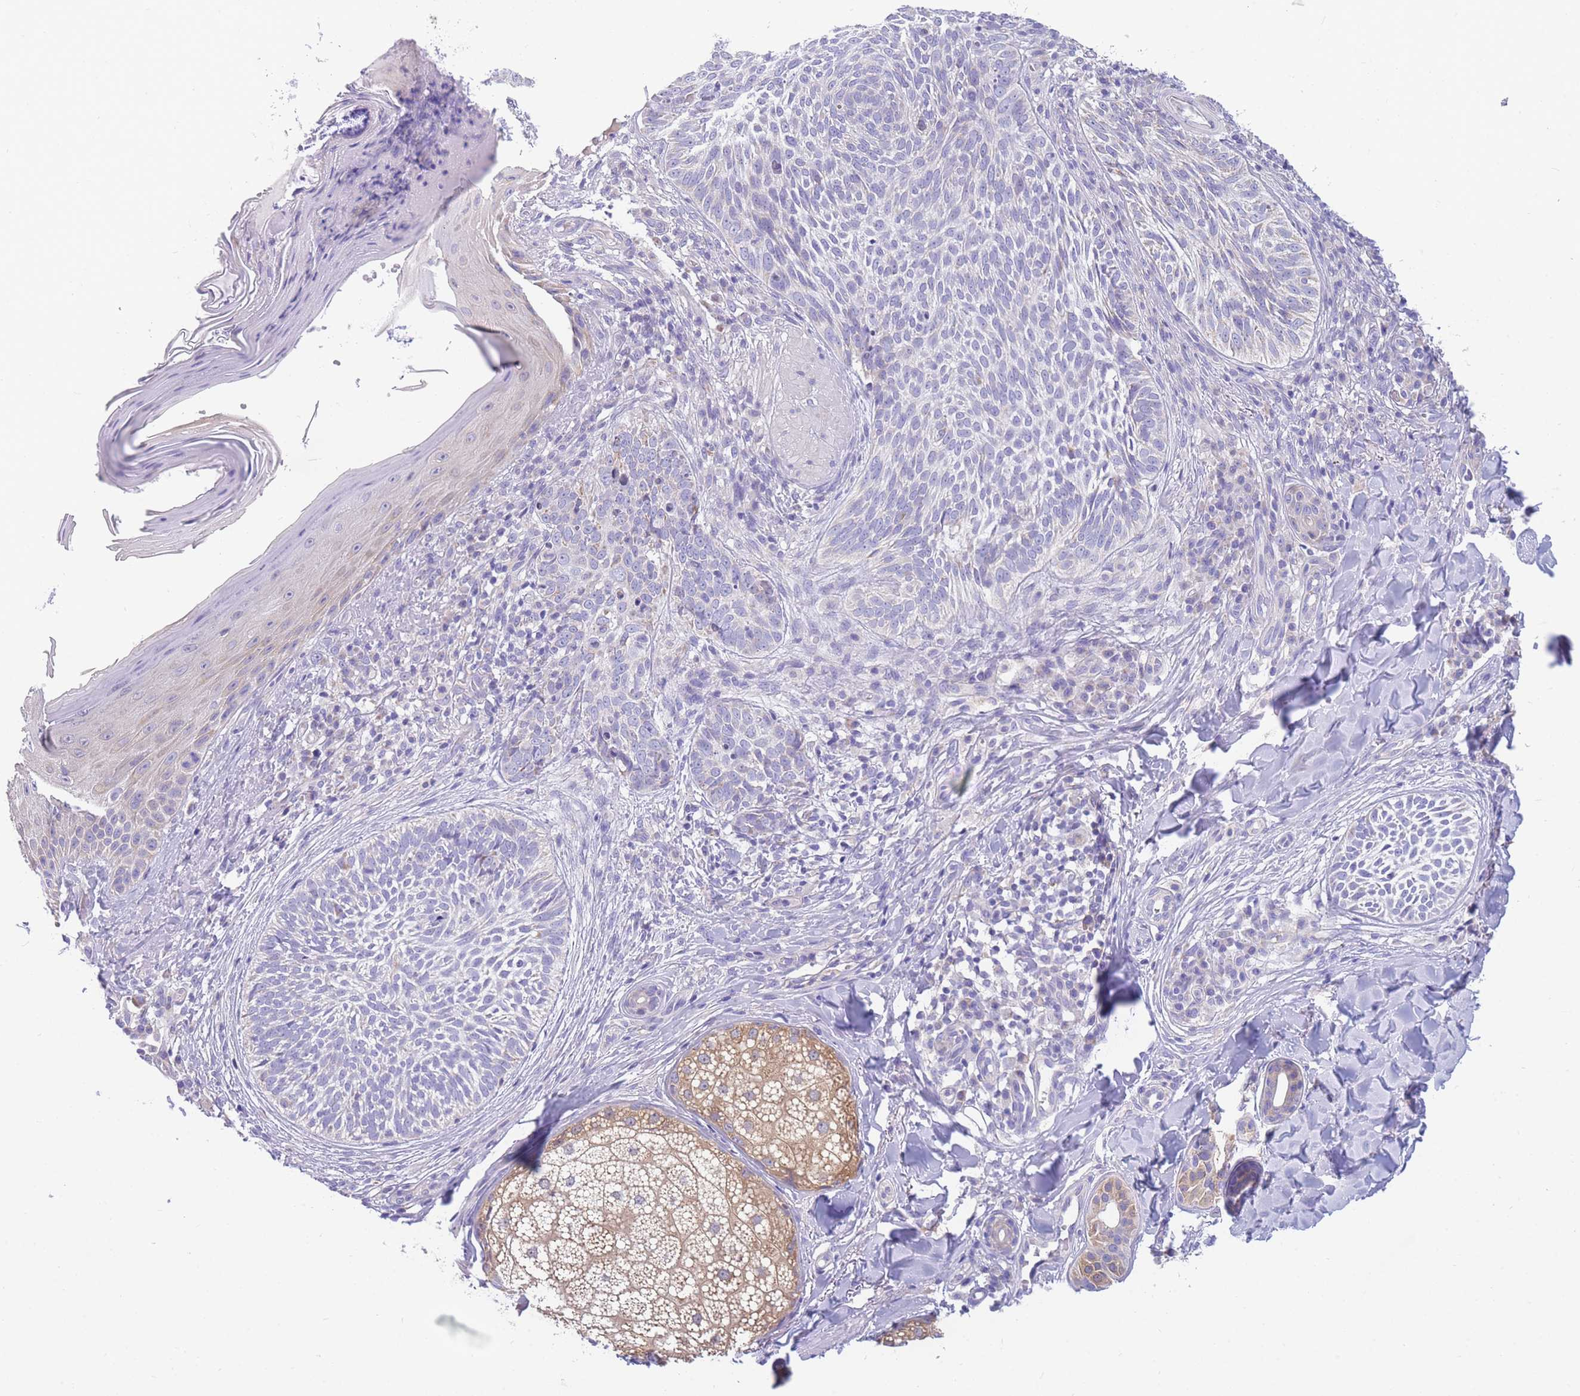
{"staining": {"intensity": "negative", "quantity": "none", "location": "none"}, "tissue": "skin cancer", "cell_type": "Tumor cells", "image_type": "cancer", "snomed": [{"axis": "morphology", "description": "Basal cell carcinoma"}, {"axis": "topography", "description": "Skin"}], "caption": "Immunohistochemistry (IHC) histopathology image of human basal cell carcinoma (skin) stained for a protein (brown), which exhibits no positivity in tumor cells.", "gene": "DHRS11", "patient": {"sex": "female", "age": 61}}